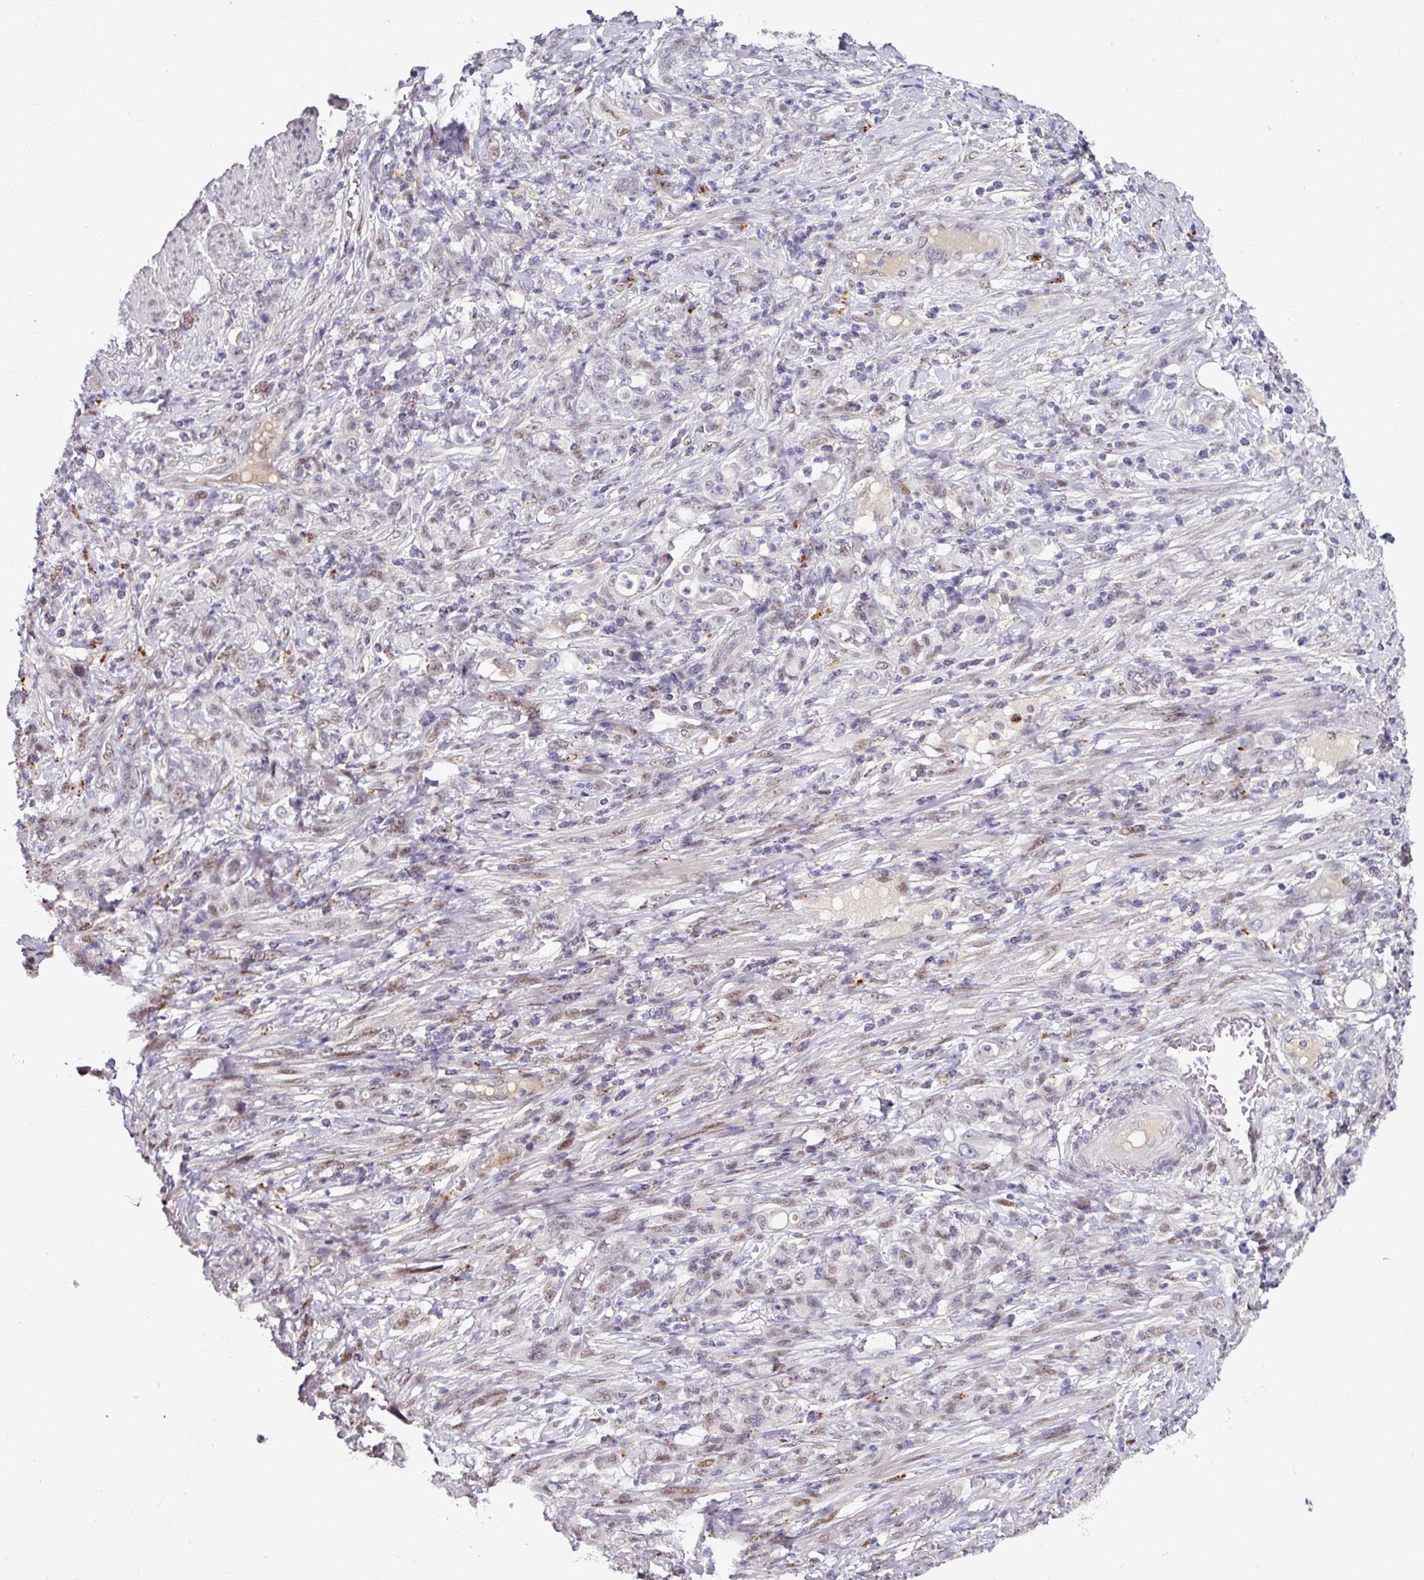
{"staining": {"intensity": "negative", "quantity": "none", "location": "none"}, "tissue": "stomach cancer", "cell_type": "Tumor cells", "image_type": "cancer", "snomed": [{"axis": "morphology", "description": "Adenocarcinoma, NOS"}, {"axis": "topography", "description": "Stomach"}], "caption": "The histopathology image exhibits no significant positivity in tumor cells of adenocarcinoma (stomach).", "gene": "SWSAP1", "patient": {"sex": "female", "age": 79}}